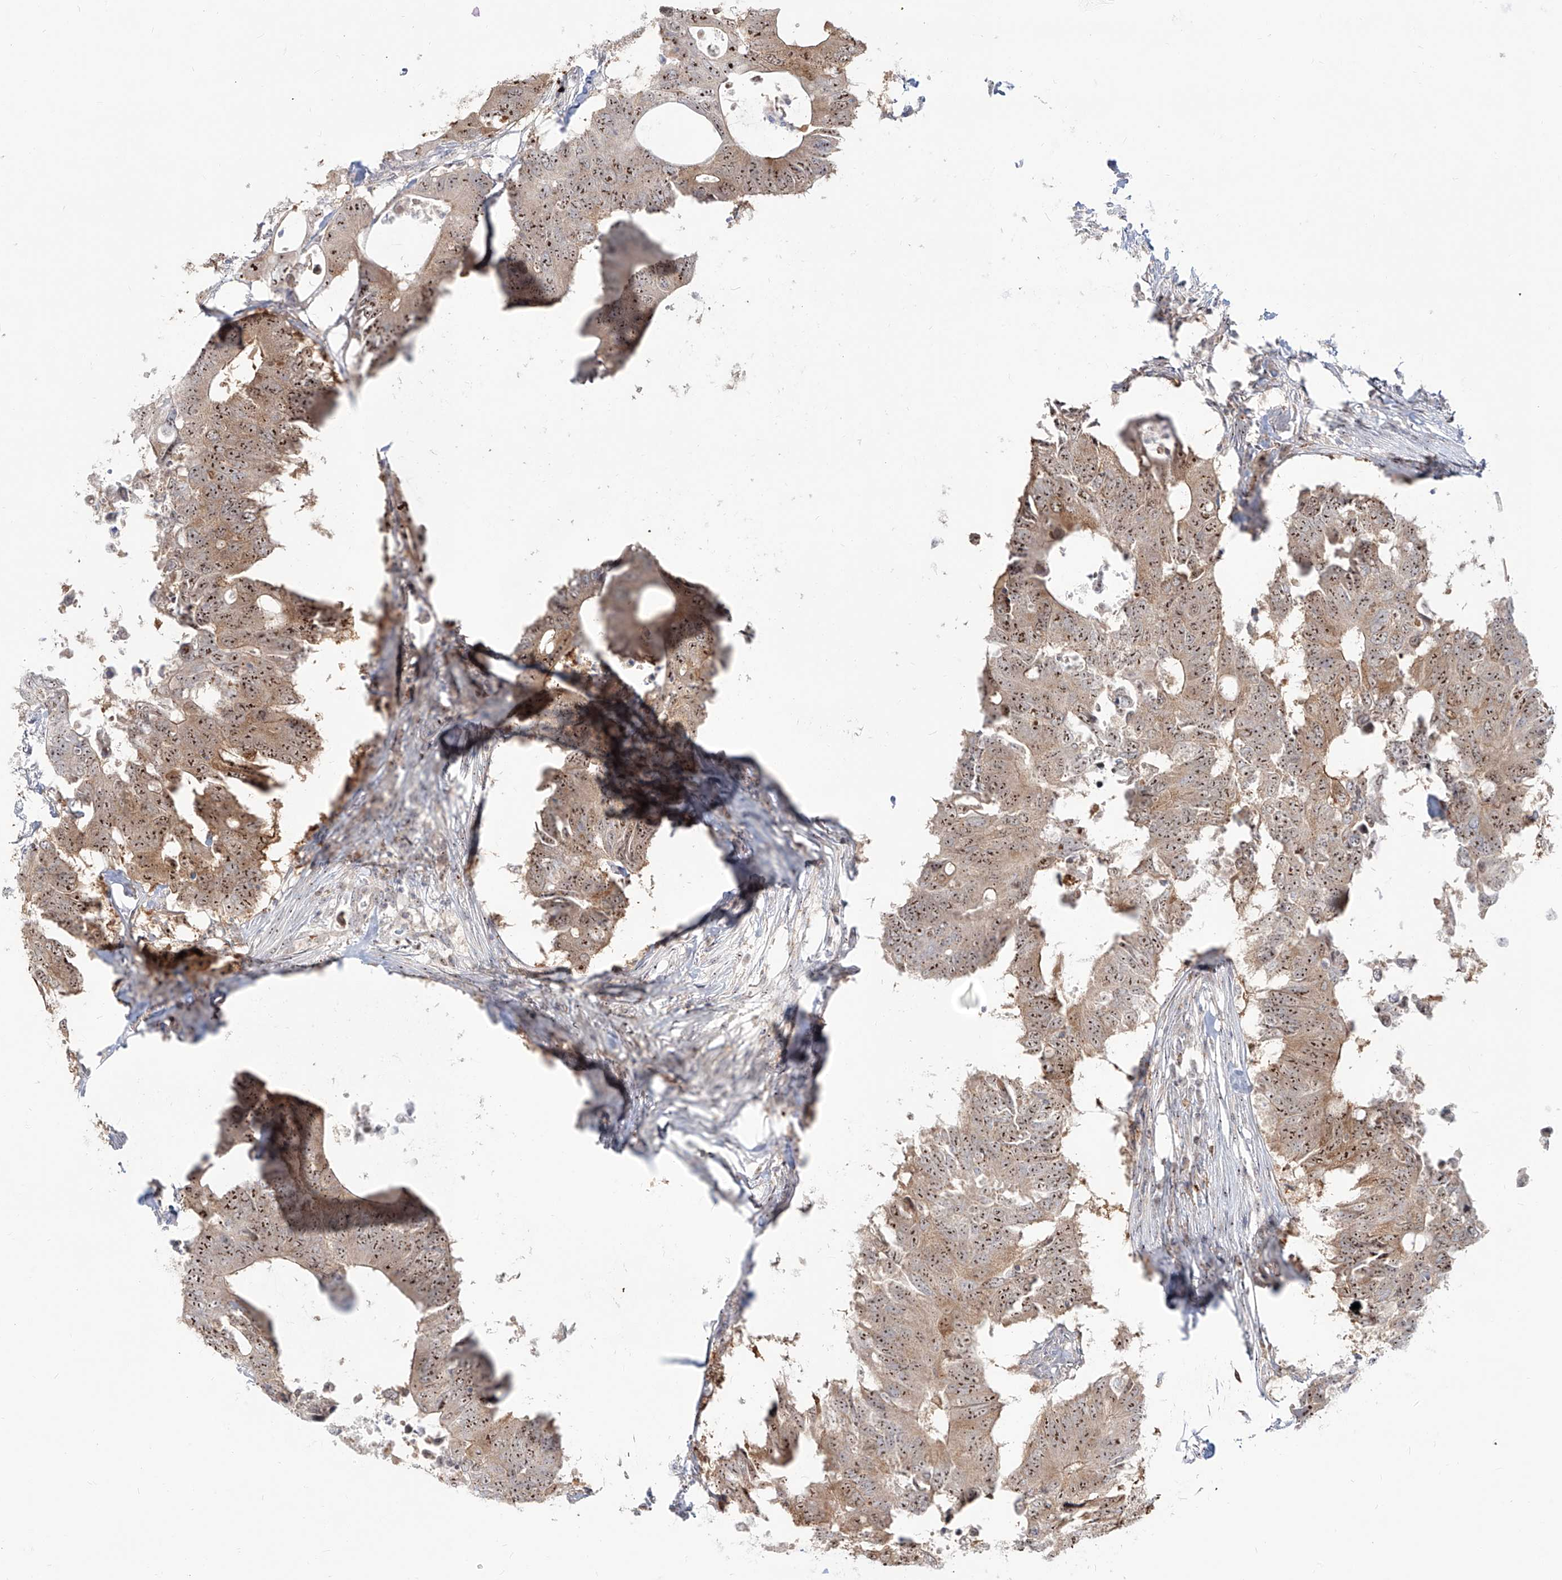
{"staining": {"intensity": "moderate", "quantity": ">75%", "location": "cytoplasmic/membranous,nuclear"}, "tissue": "colorectal cancer", "cell_type": "Tumor cells", "image_type": "cancer", "snomed": [{"axis": "morphology", "description": "Adenocarcinoma, NOS"}, {"axis": "topography", "description": "Colon"}], "caption": "Protein staining by immunohistochemistry (IHC) shows moderate cytoplasmic/membranous and nuclear positivity in about >75% of tumor cells in colorectal cancer.", "gene": "BYSL", "patient": {"sex": "male", "age": 71}}